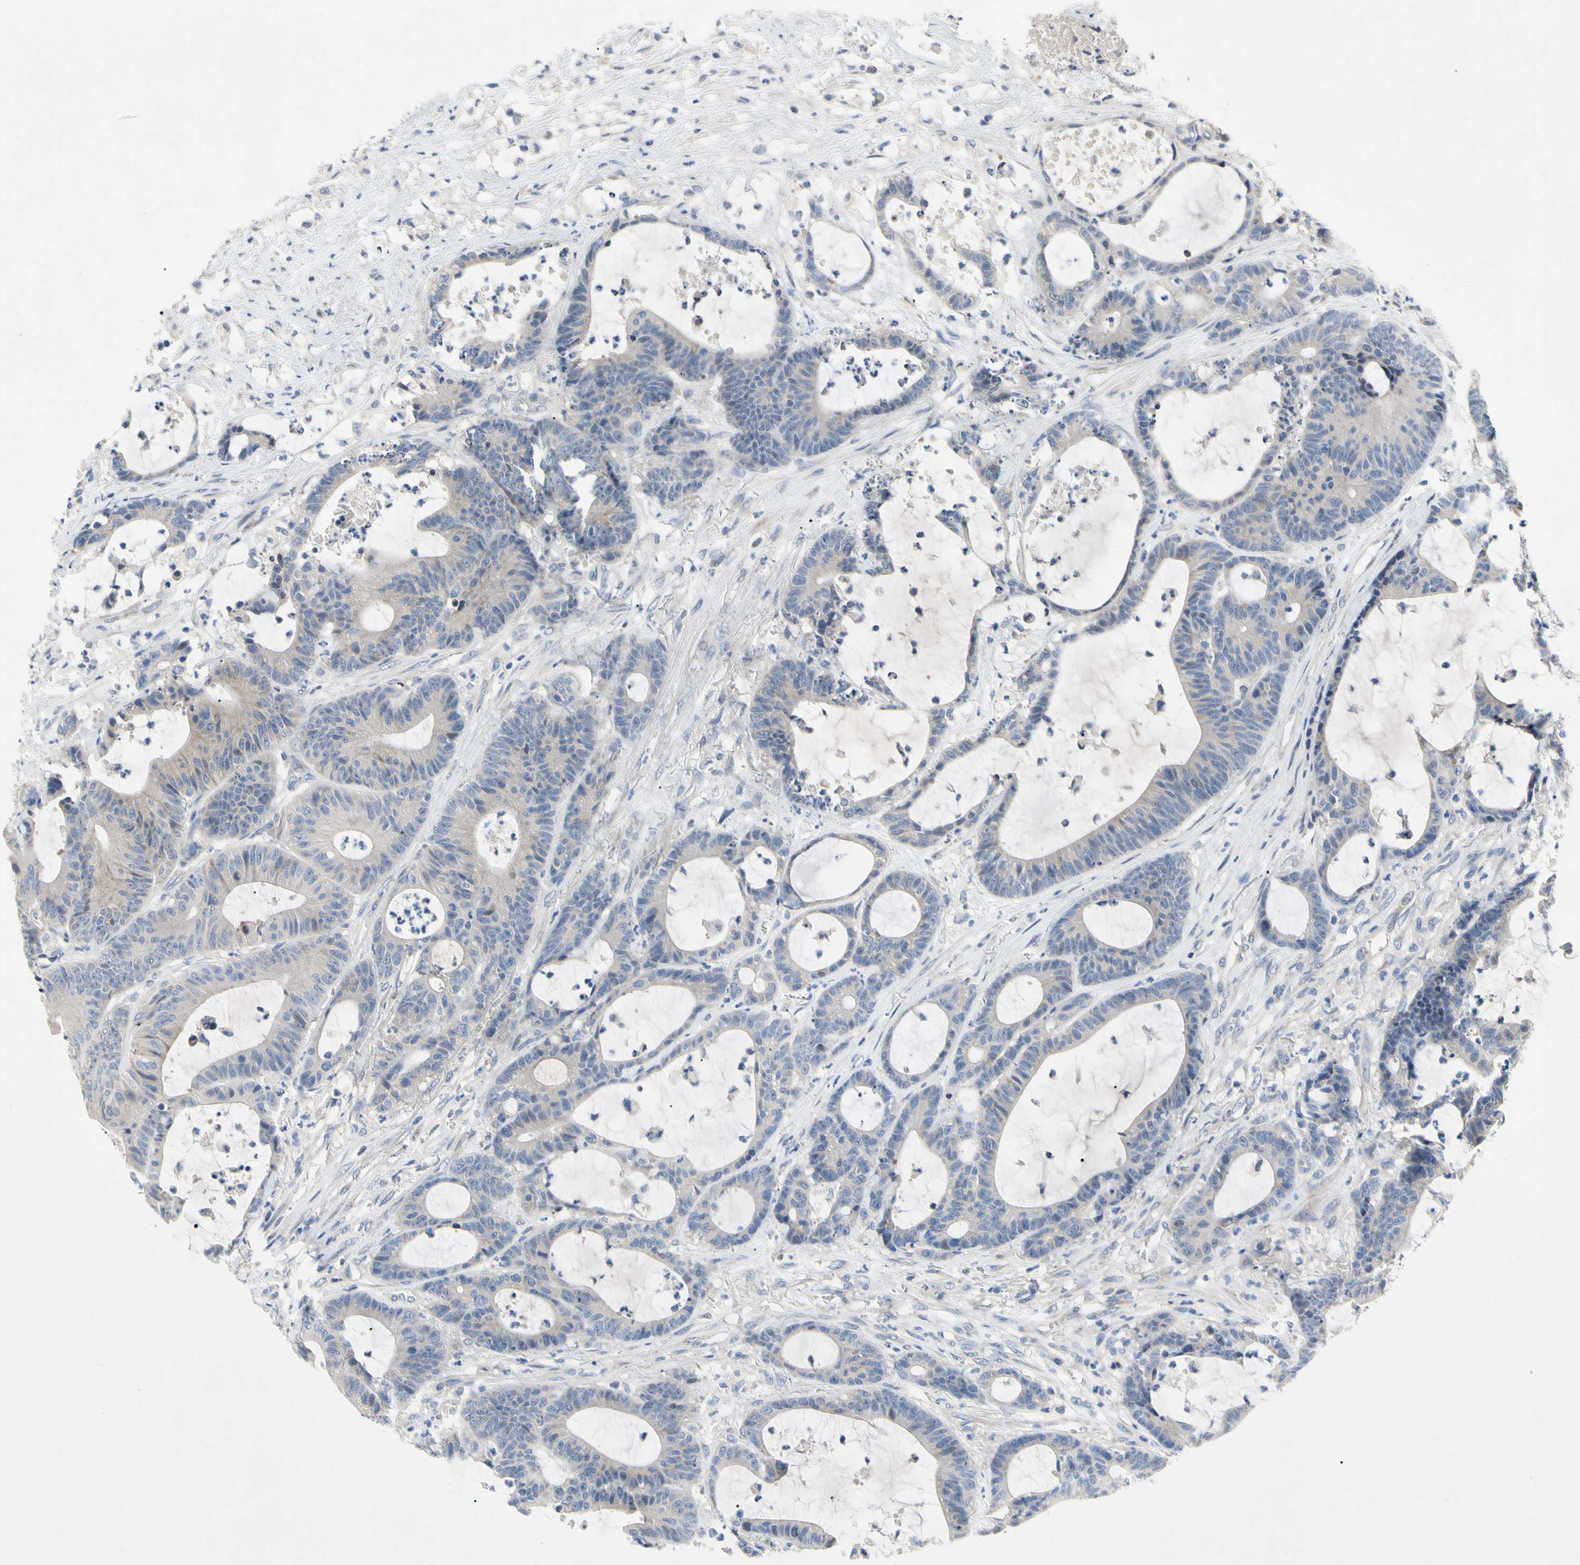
{"staining": {"intensity": "negative", "quantity": "none", "location": "none"}, "tissue": "colorectal cancer", "cell_type": "Tumor cells", "image_type": "cancer", "snomed": [{"axis": "morphology", "description": "Adenocarcinoma, NOS"}, {"axis": "topography", "description": "Colon"}], "caption": "Colorectal cancer was stained to show a protein in brown. There is no significant positivity in tumor cells.", "gene": "GAS6", "patient": {"sex": "female", "age": 84}}